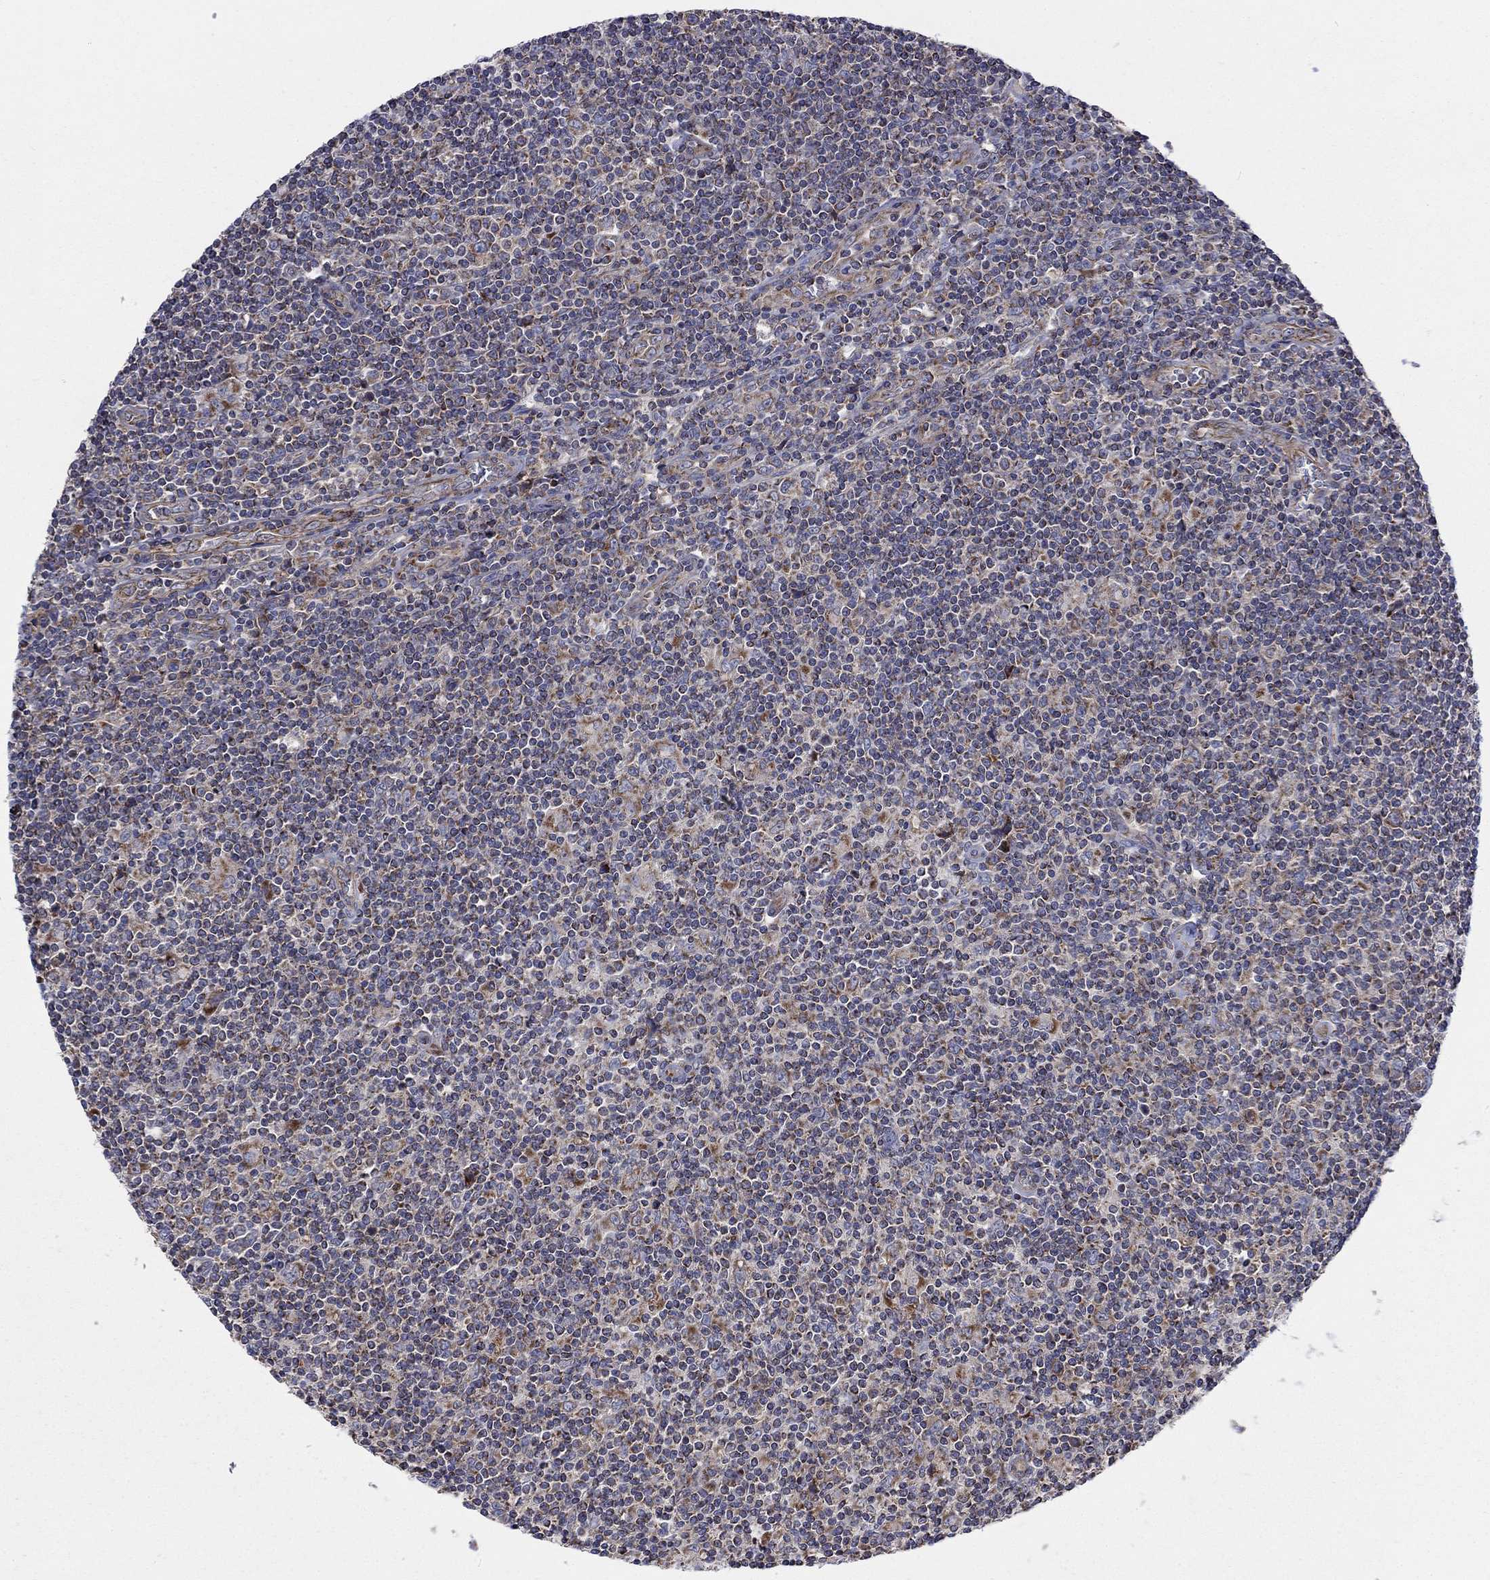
{"staining": {"intensity": "moderate", "quantity": ">75%", "location": "cytoplasmic/membranous"}, "tissue": "lymphoma", "cell_type": "Tumor cells", "image_type": "cancer", "snomed": [{"axis": "morphology", "description": "Hodgkin's disease, NOS"}, {"axis": "topography", "description": "Lymph node"}], "caption": "The immunohistochemical stain shows moderate cytoplasmic/membranous positivity in tumor cells of lymphoma tissue.", "gene": "RPLP0", "patient": {"sex": "male", "age": 40}}